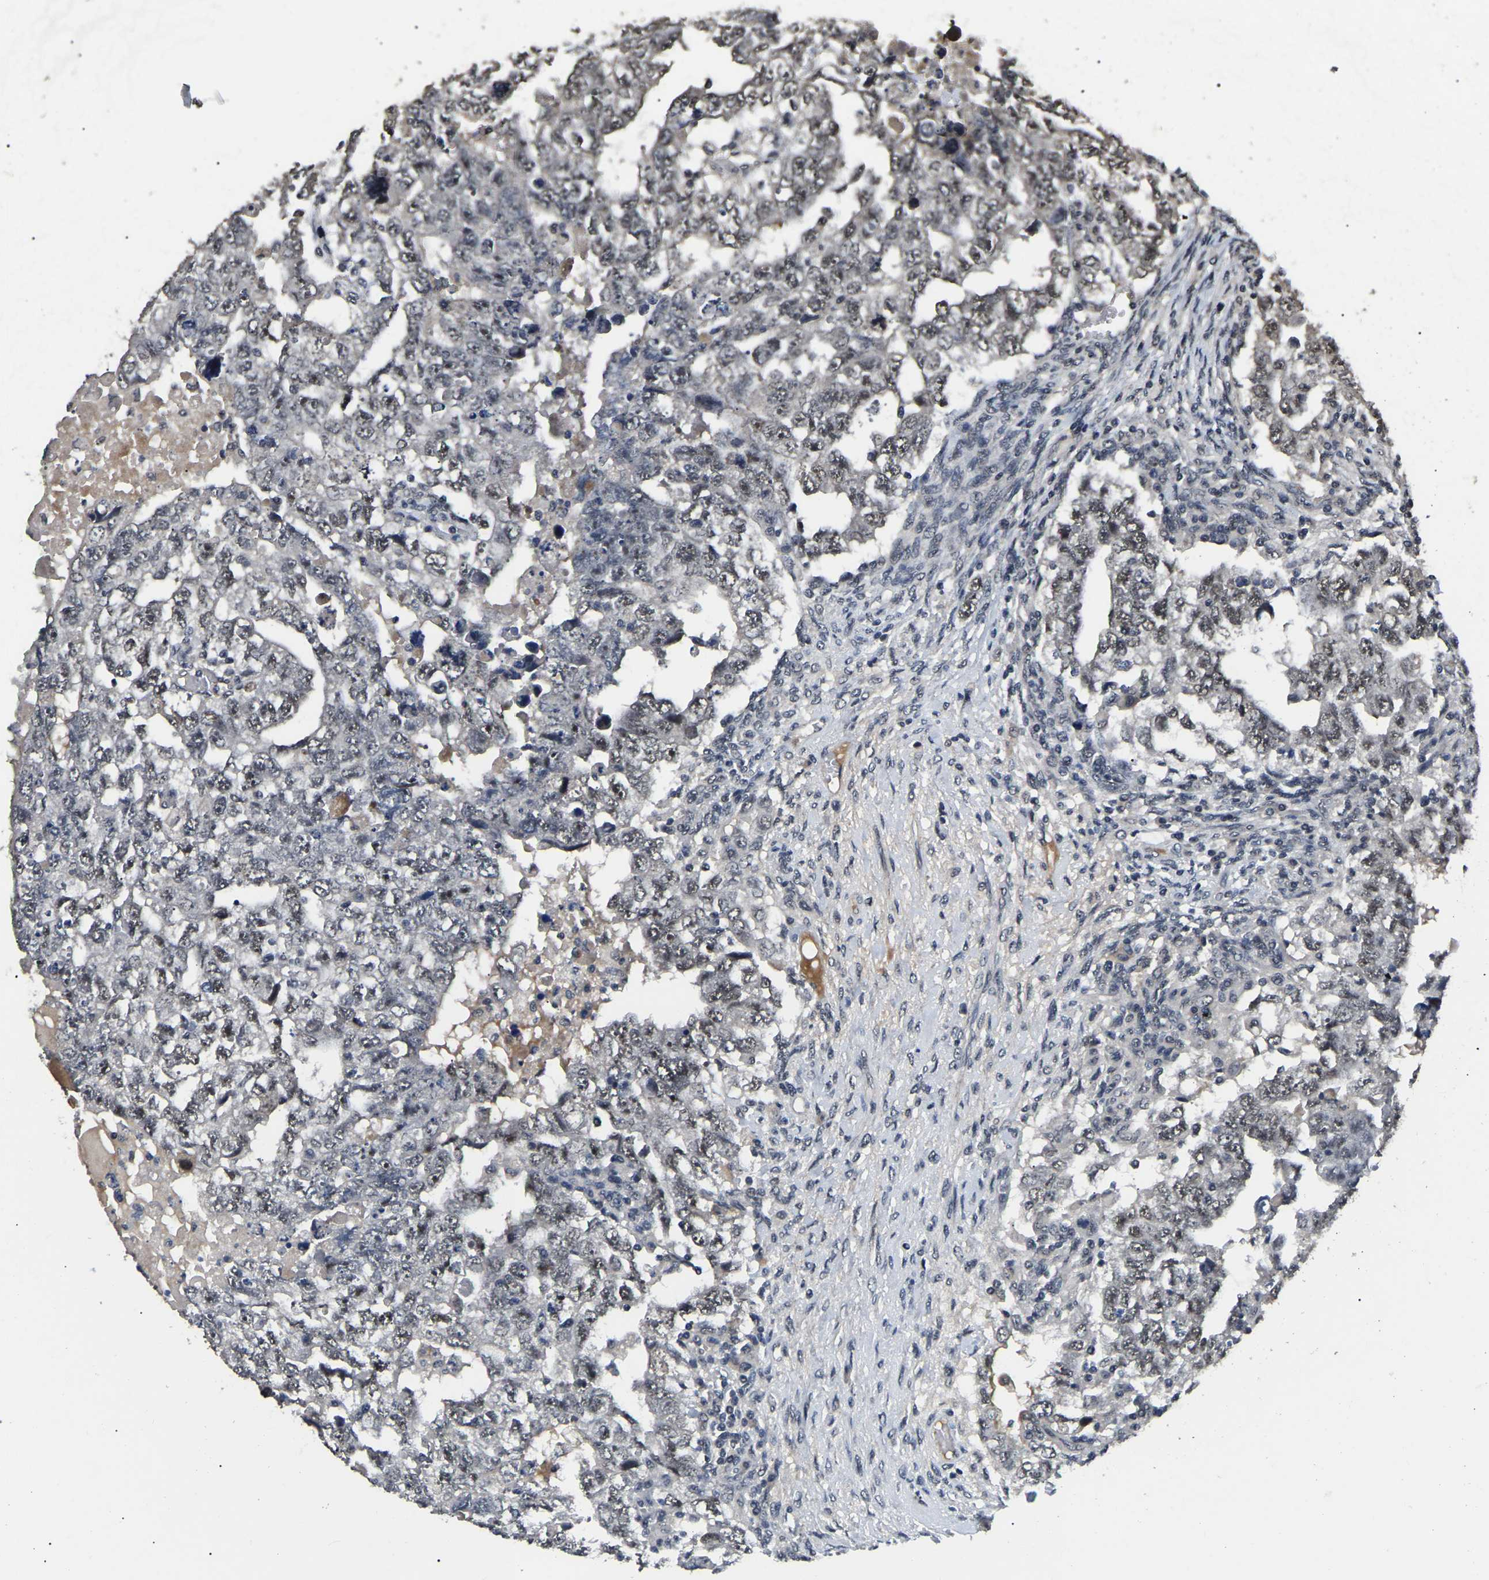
{"staining": {"intensity": "weak", "quantity": ">75%", "location": "nuclear"}, "tissue": "testis cancer", "cell_type": "Tumor cells", "image_type": "cancer", "snomed": [{"axis": "morphology", "description": "Carcinoma, Embryonal, NOS"}, {"axis": "topography", "description": "Testis"}], "caption": "Immunohistochemistry staining of embryonal carcinoma (testis), which exhibits low levels of weak nuclear staining in about >75% of tumor cells indicating weak nuclear protein positivity. The staining was performed using DAB (brown) for protein detection and nuclei were counterstained in hematoxylin (blue).", "gene": "PPM1E", "patient": {"sex": "male", "age": 36}}